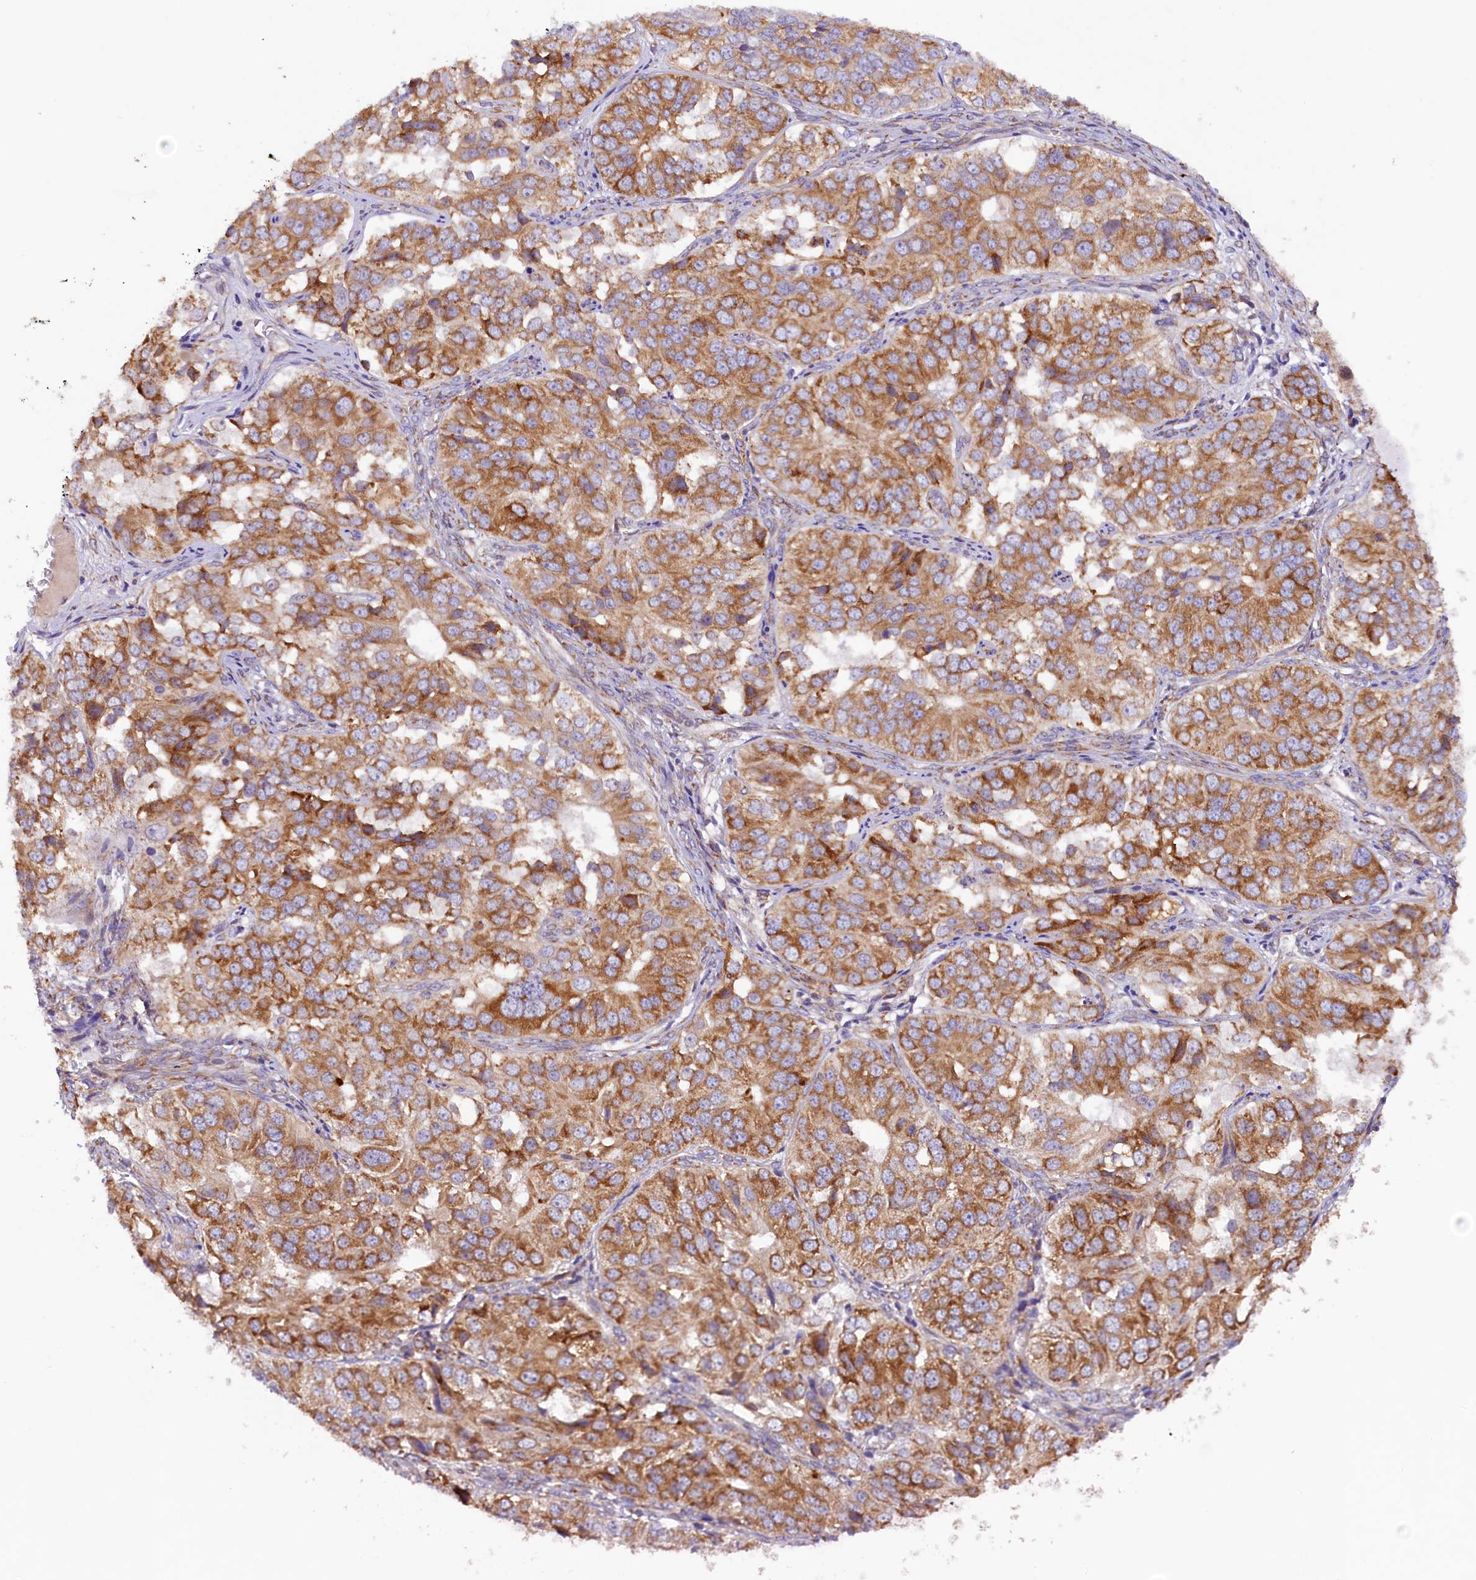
{"staining": {"intensity": "moderate", "quantity": ">75%", "location": "cytoplasmic/membranous"}, "tissue": "ovarian cancer", "cell_type": "Tumor cells", "image_type": "cancer", "snomed": [{"axis": "morphology", "description": "Carcinoma, endometroid"}, {"axis": "topography", "description": "Ovary"}], "caption": "A medium amount of moderate cytoplasmic/membranous expression is appreciated in about >75% of tumor cells in endometroid carcinoma (ovarian) tissue. The protein of interest is shown in brown color, while the nuclei are stained blue.", "gene": "SSC5D", "patient": {"sex": "female", "age": 51}}